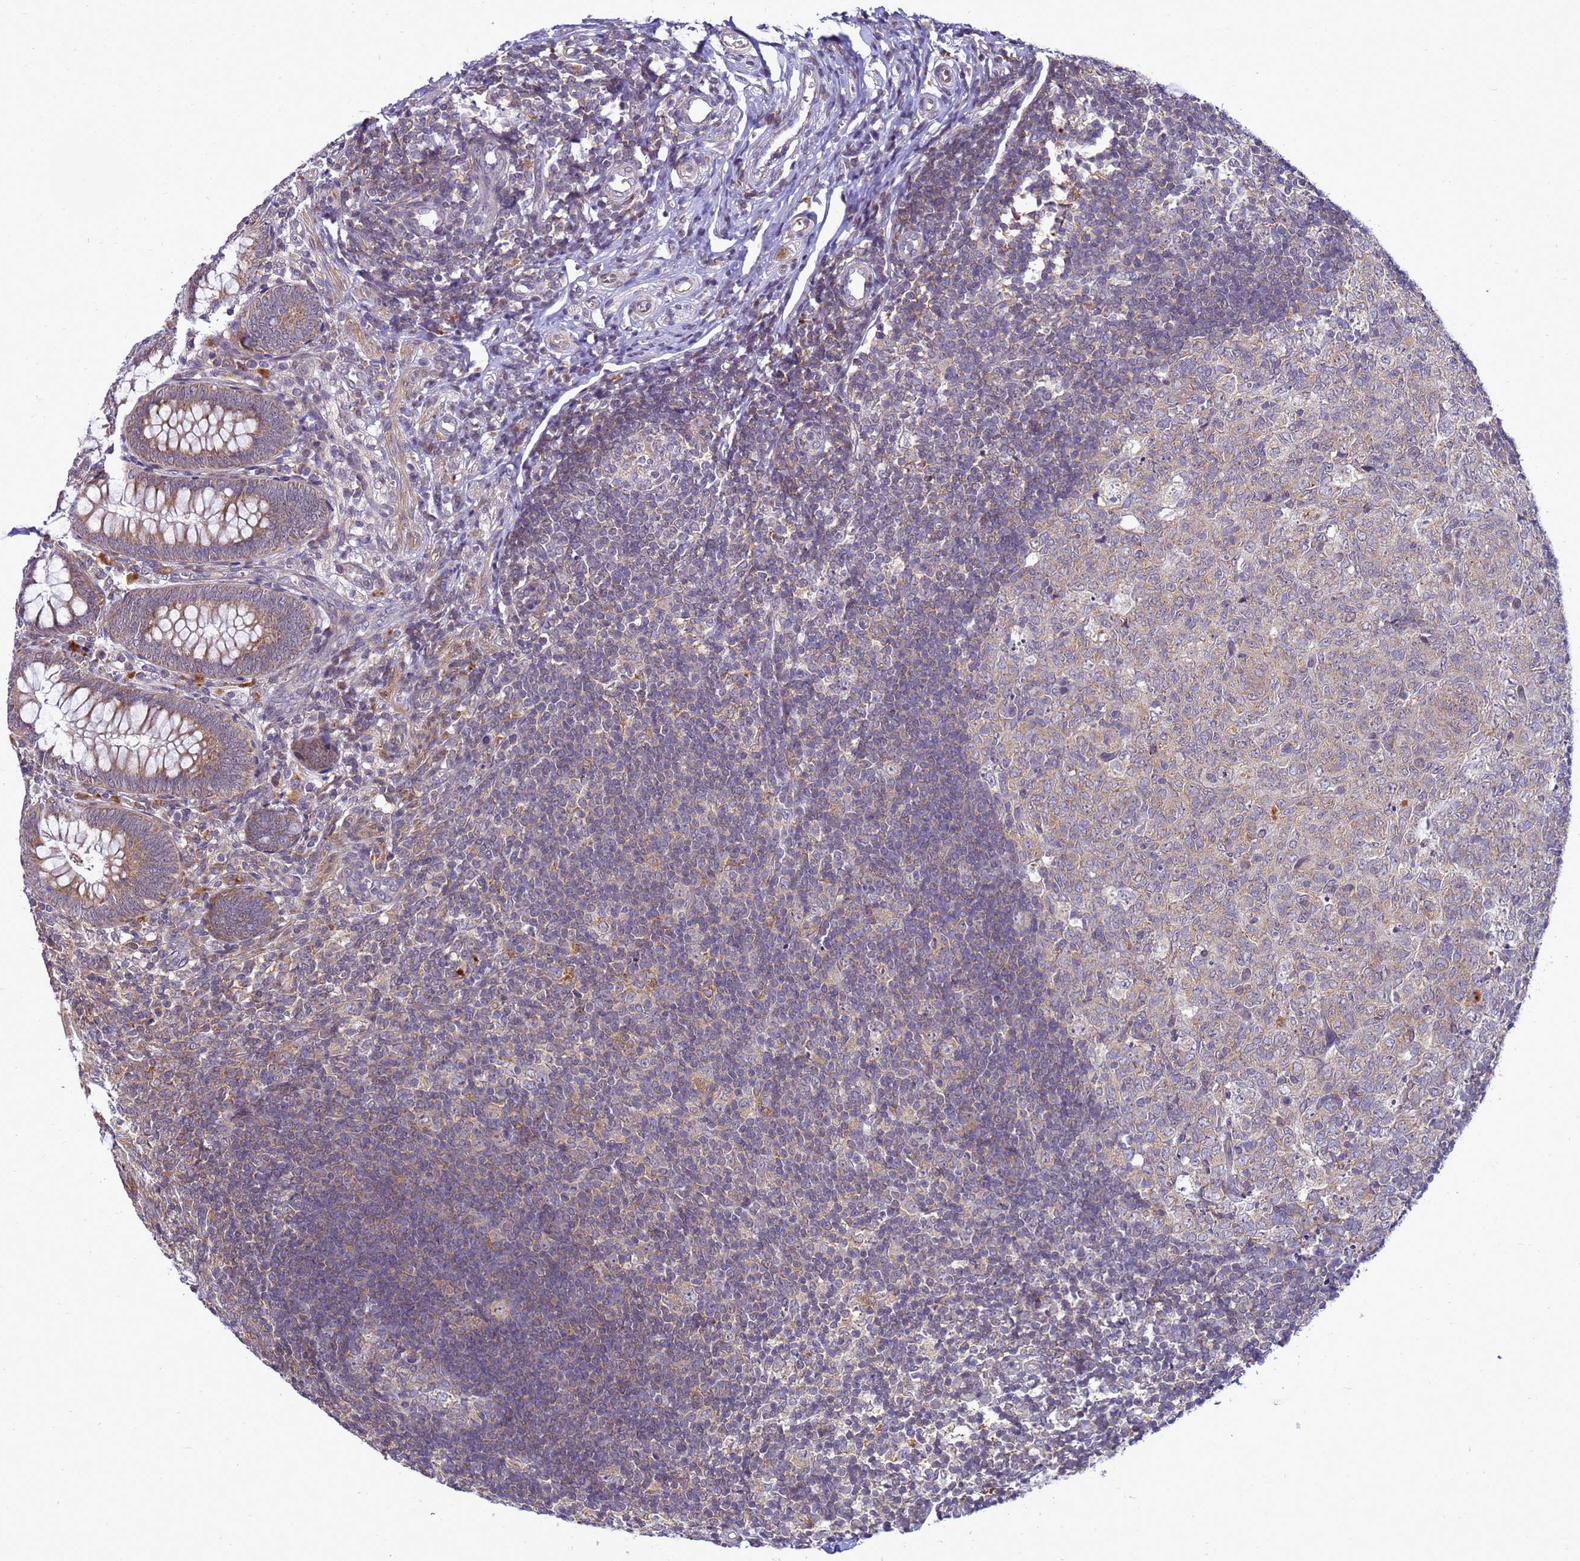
{"staining": {"intensity": "moderate", "quantity": ">75%", "location": "cytoplasmic/membranous"}, "tissue": "appendix", "cell_type": "Glandular cells", "image_type": "normal", "snomed": [{"axis": "morphology", "description": "Normal tissue, NOS"}, {"axis": "topography", "description": "Appendix"}], "caption": "Protein staining of benign appendix shows moderate cytoplasmic/membranous expression in approximately >75% of glandular cells. Using DAB (brown) and hematoxylin (blue) stains, captured at high magnification using brightfield microscopy.", "gene": "C12orf43", "patient": {"sex": "male", "age": 14}}